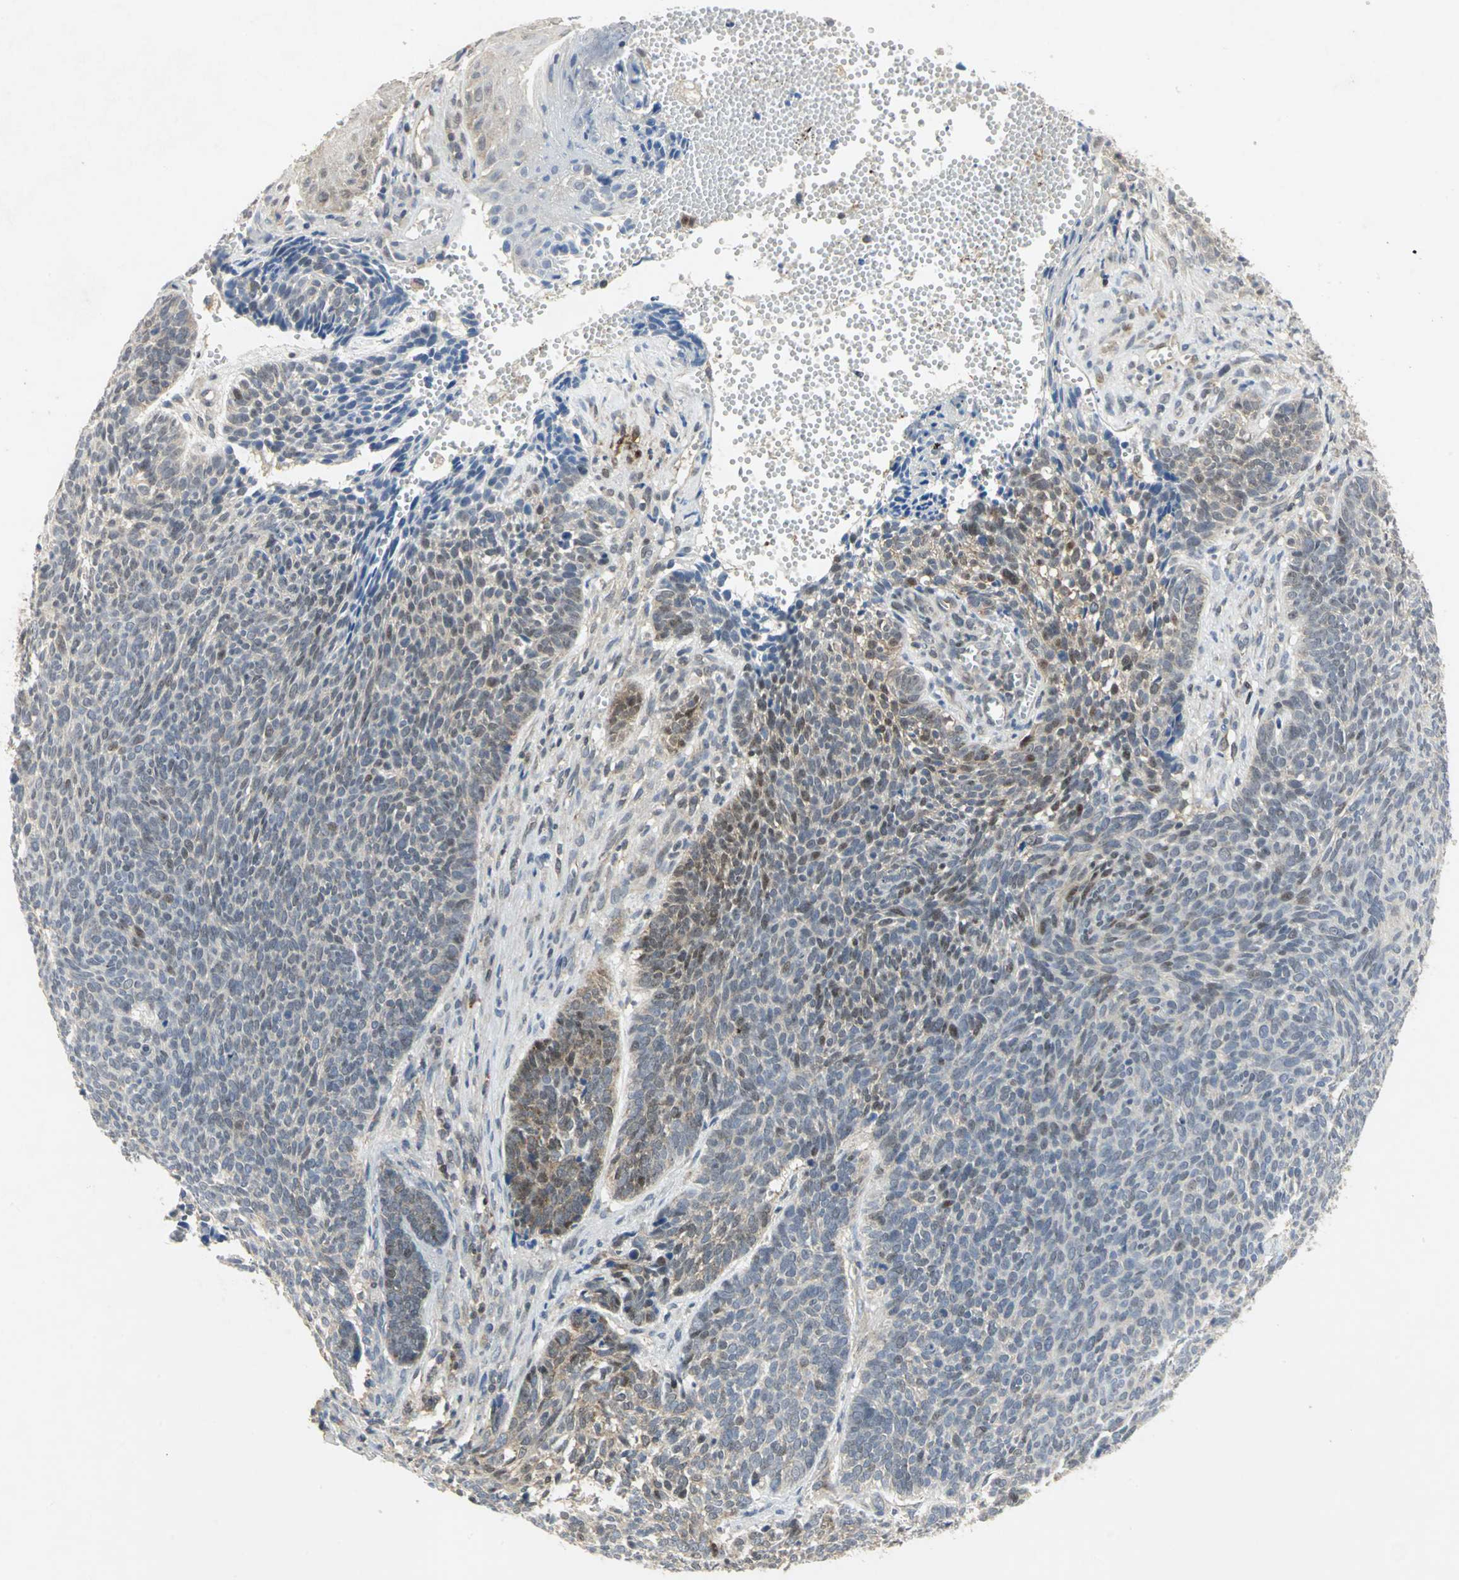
{"staining": {"intensity": "moderate", "quantity": "25%-75%", "location": "cytoplasmic/membranous,nuclear"}, "tissue": "skin cancer", "cell_type": "Tumor cells", "image_type": "cancer", "snomed": [{"axis": "morphology", "description": "Basal cell carcinoma"}, {"axis": "topography", "description": "Skin"}], "caption": "Immunohistochemistry image of neoplastic tissue: skin basal cell carcinoma stained using immunohistochemistry (IHC) shows medium levels of moderate protein expression localized specifically in the cytoplasmic/membranous and nuclear of tumor cells, appearing as a cytoplasmic/membranous and nuclear brown color.", "gene": "PPIA", "patient": {"sex": "male", "age": 84}}